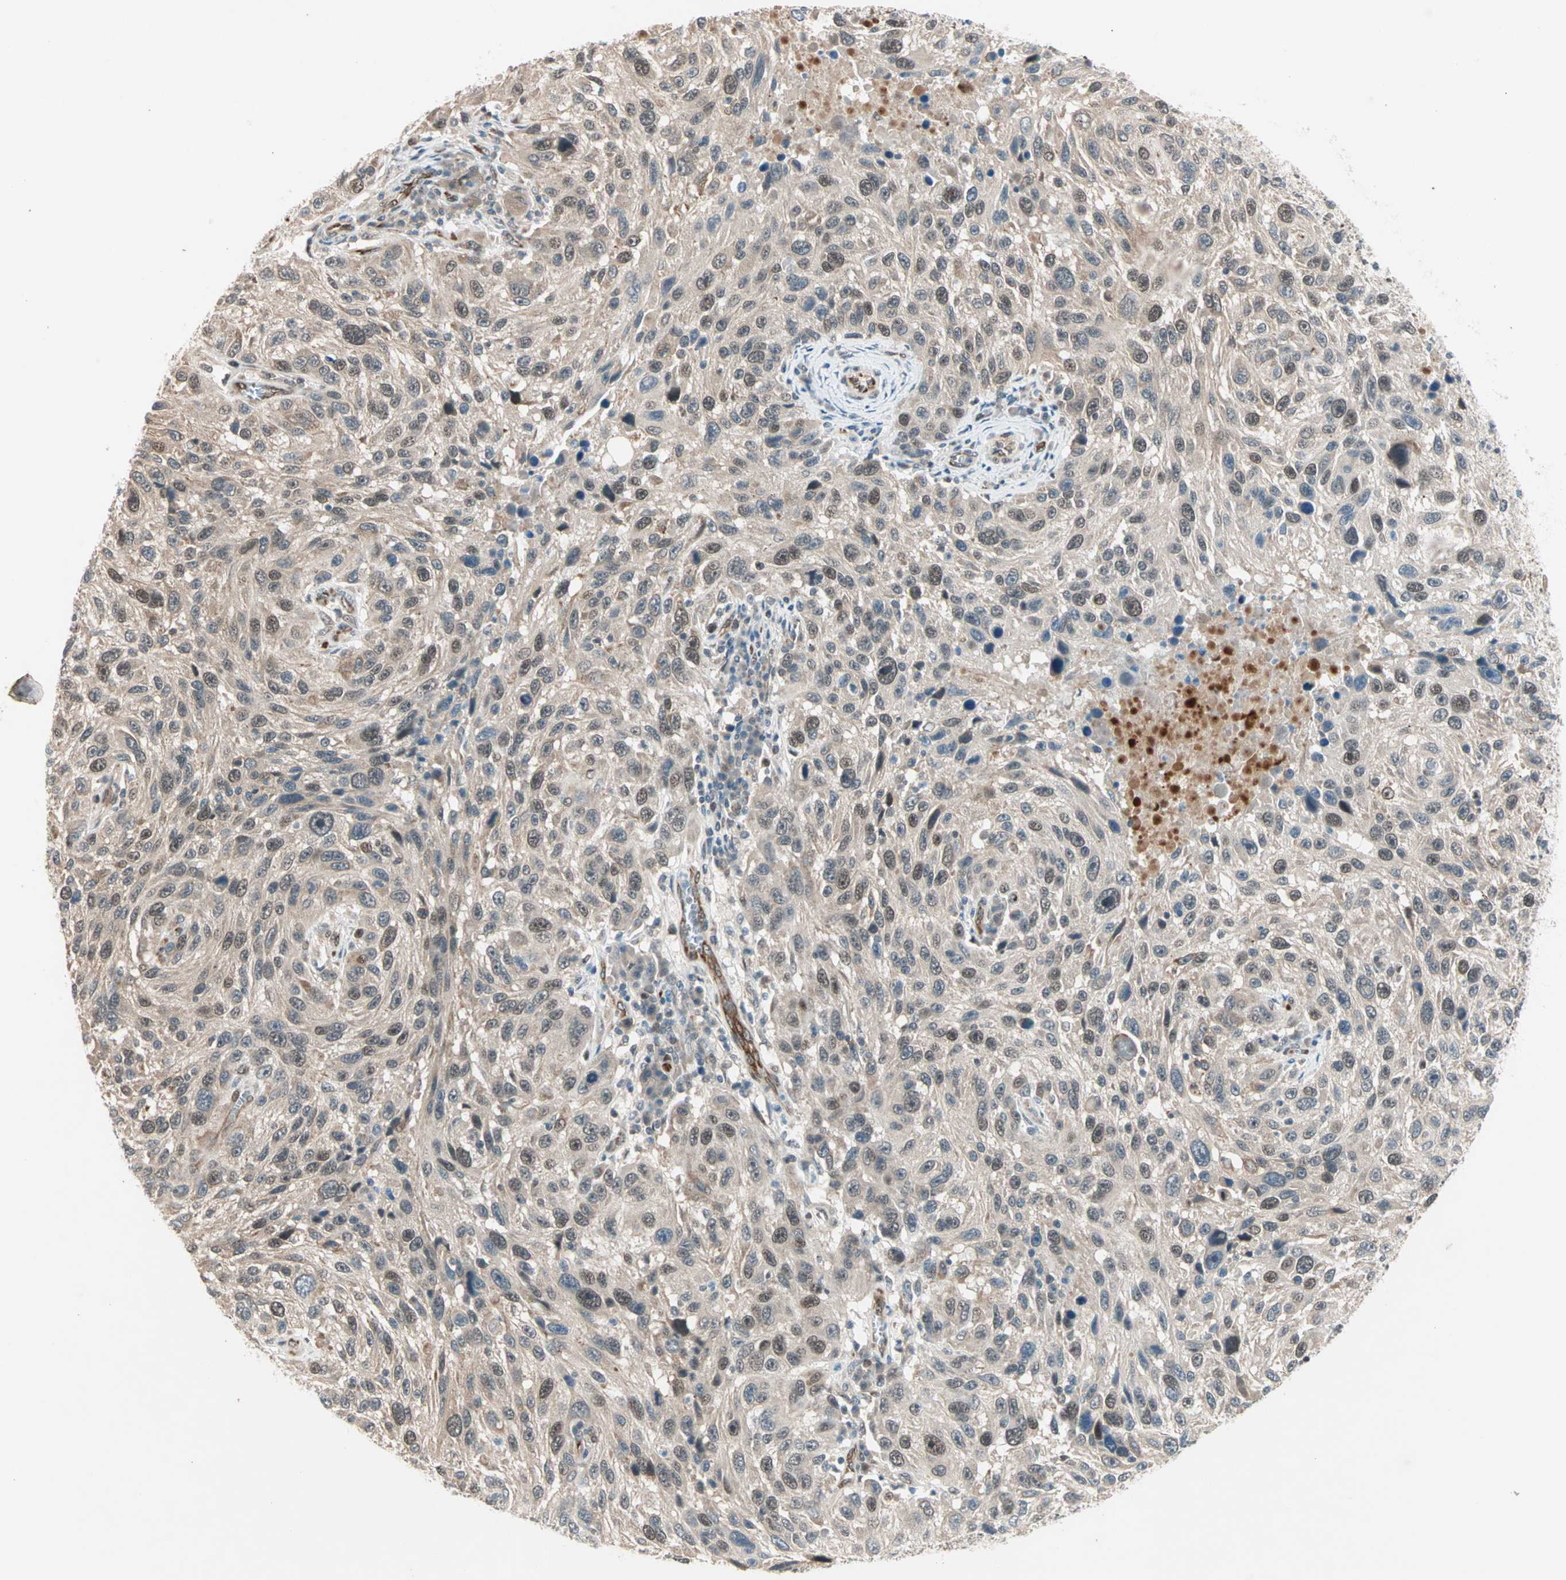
{"staining": {"intensity": "weak", "quantity": ">75%", "location": "cytoplasmic/membranous,nuclear"}, "tissue": "melanoma", "cell_type": "Tumor cells", "image_type": "cancer", "snomed": [{"axis": "morphology", "description": "Malignant melanoma, NOS"}, {"axis": "topography", "description": "Skin"}], "caption": "The photomicrograph displays staining of melanoma, revealing weak cytoplasmic/membranous and nuclear protein staining (brown color) within tumor cells.", "gene": "ZNF37A", "patient": {"sex": "male", "age": 53}}